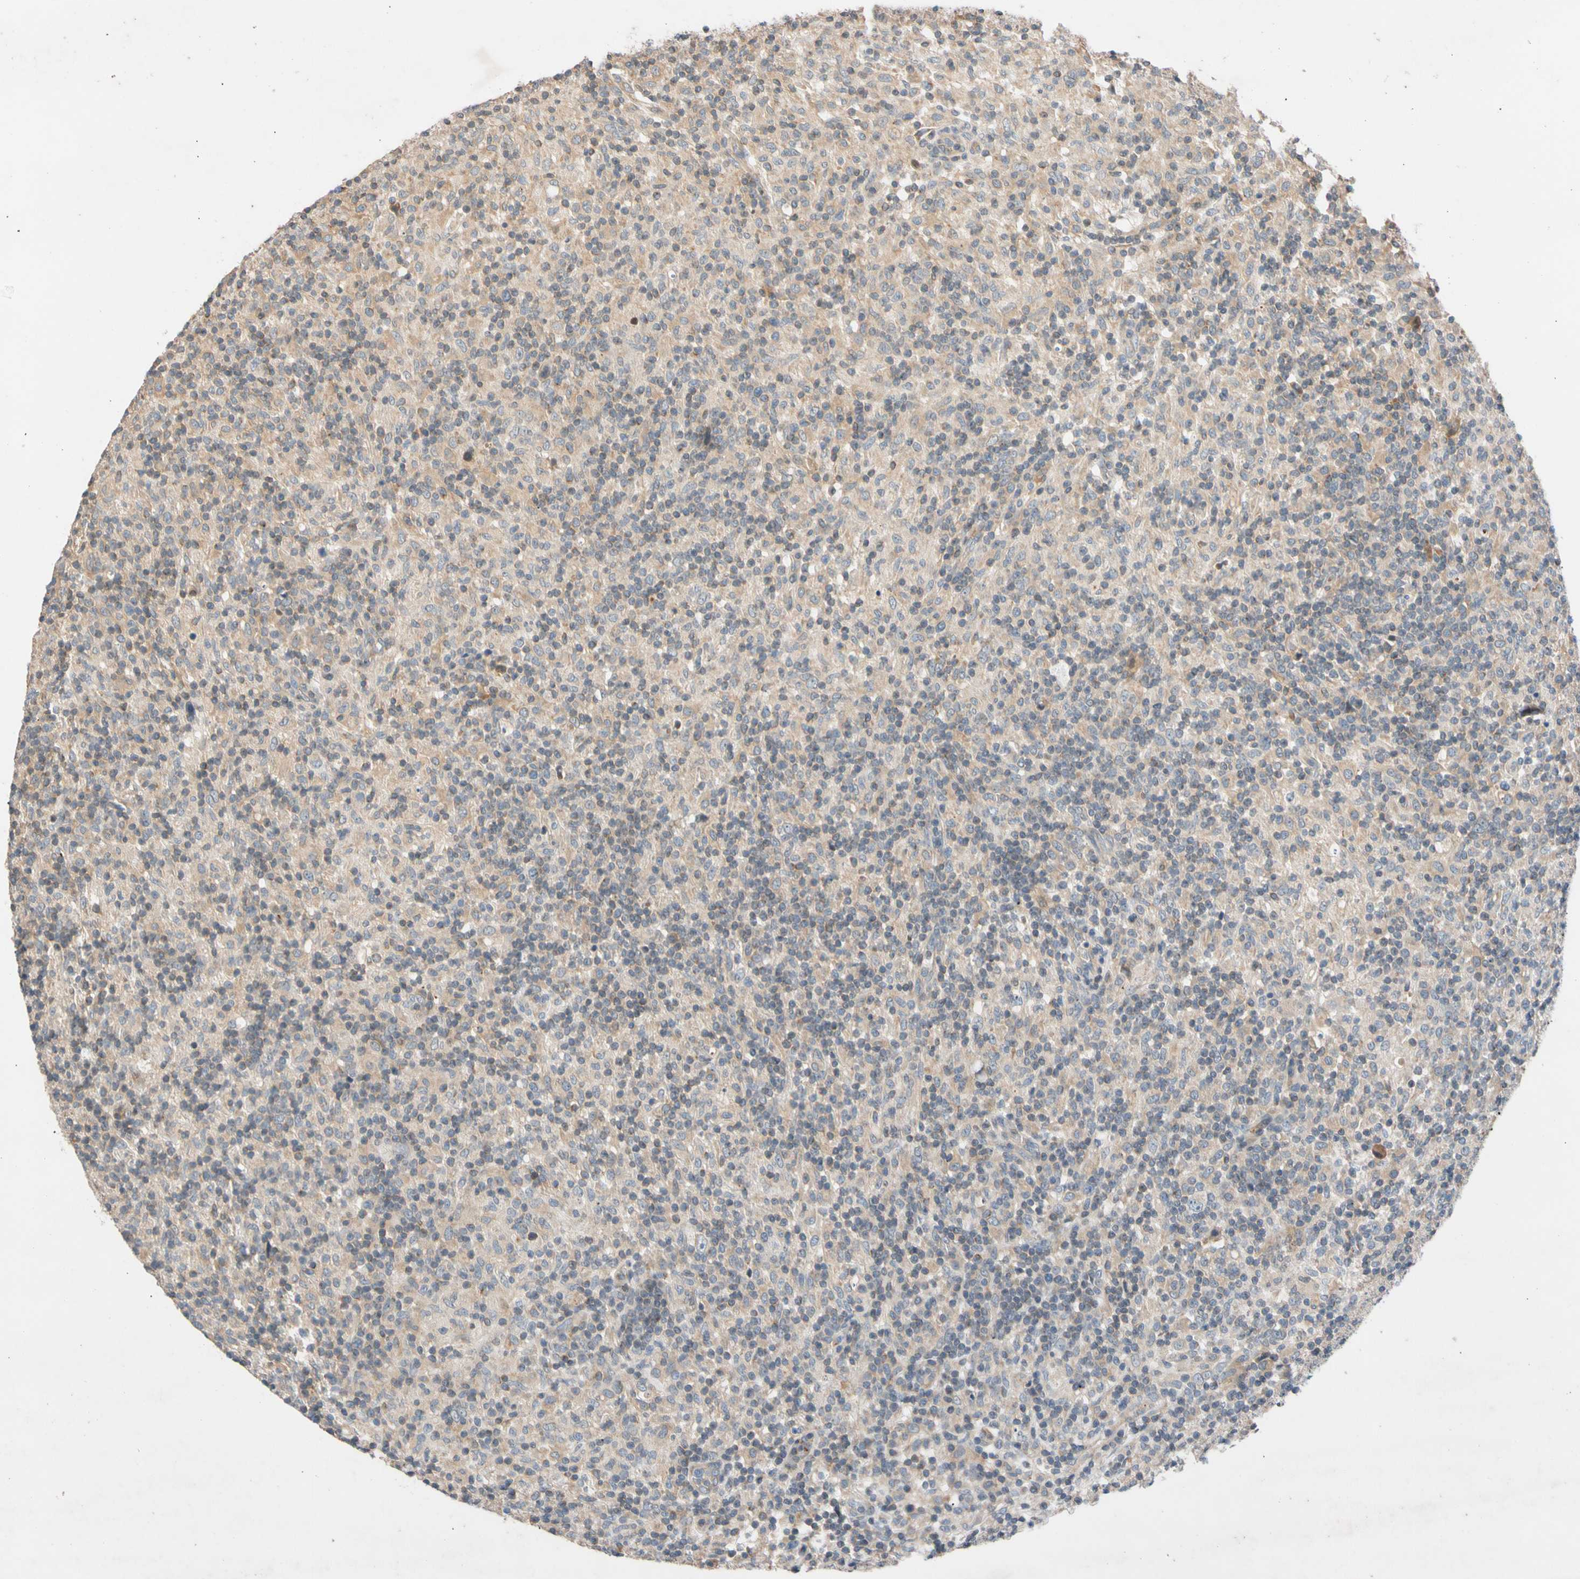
{"staining": {"intensity": "weak", "quantity": ">75%", "location": "cytoplasmic/membranous"}, "tissue": "lymphoma", "cell_type": "Tumor cells", "image_type": "cancer", "snomed": [{"axis": "morphology", "description": "Hodgkin's disease, NOS"}, {"axis": "topography", "description": "Lymph node"}], "caption": "There is low levels of weak cytoplasmic/membranous staining in tumor cells of lymphoma, as demonstrated by immunohistochemical staining (brown color).", "gene": "CNST", "patient": {"sex": "male", "age": 70}}